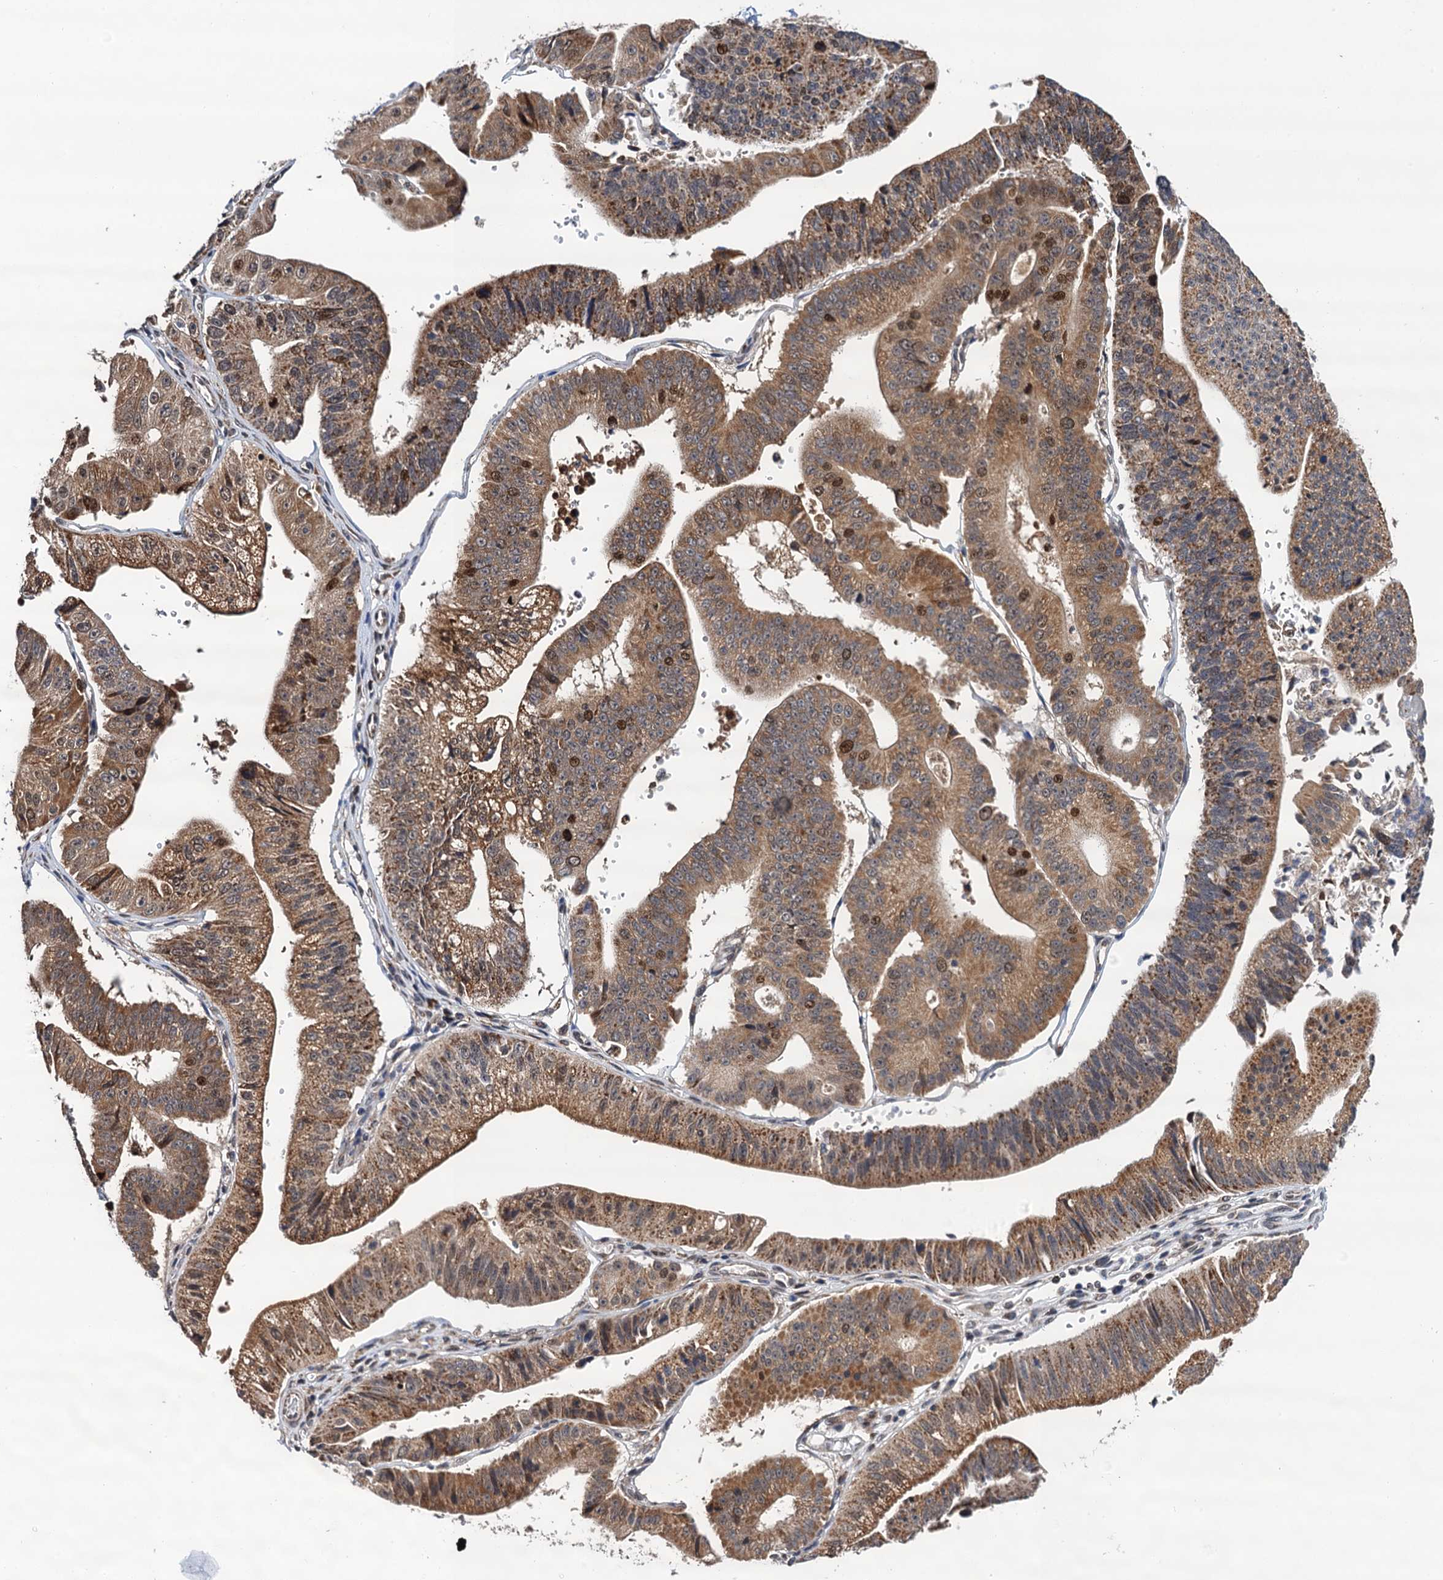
{"staining": {"intensity": "moderate", "quantity": ">75%", "location": "cytoplasmic/membranous"}, "tissue": "stomach cancer", "cell_type": "Tumor cells", "image_type": "cancer", "snomed": [{"axis": "morphology", "description": "Adenocarcinoma, NOS"}, {"axis": "topography", "description": "Stomach"}], "caption": "A high-resolution micrograph shows IHC staining of stomach adenocarcinoma, which displays moderate cytoplasmic/membranous staining in approximately >75% of tumor cells.", "gene": "CMPK2", "patient": {"sex": "male", "age": 59}}